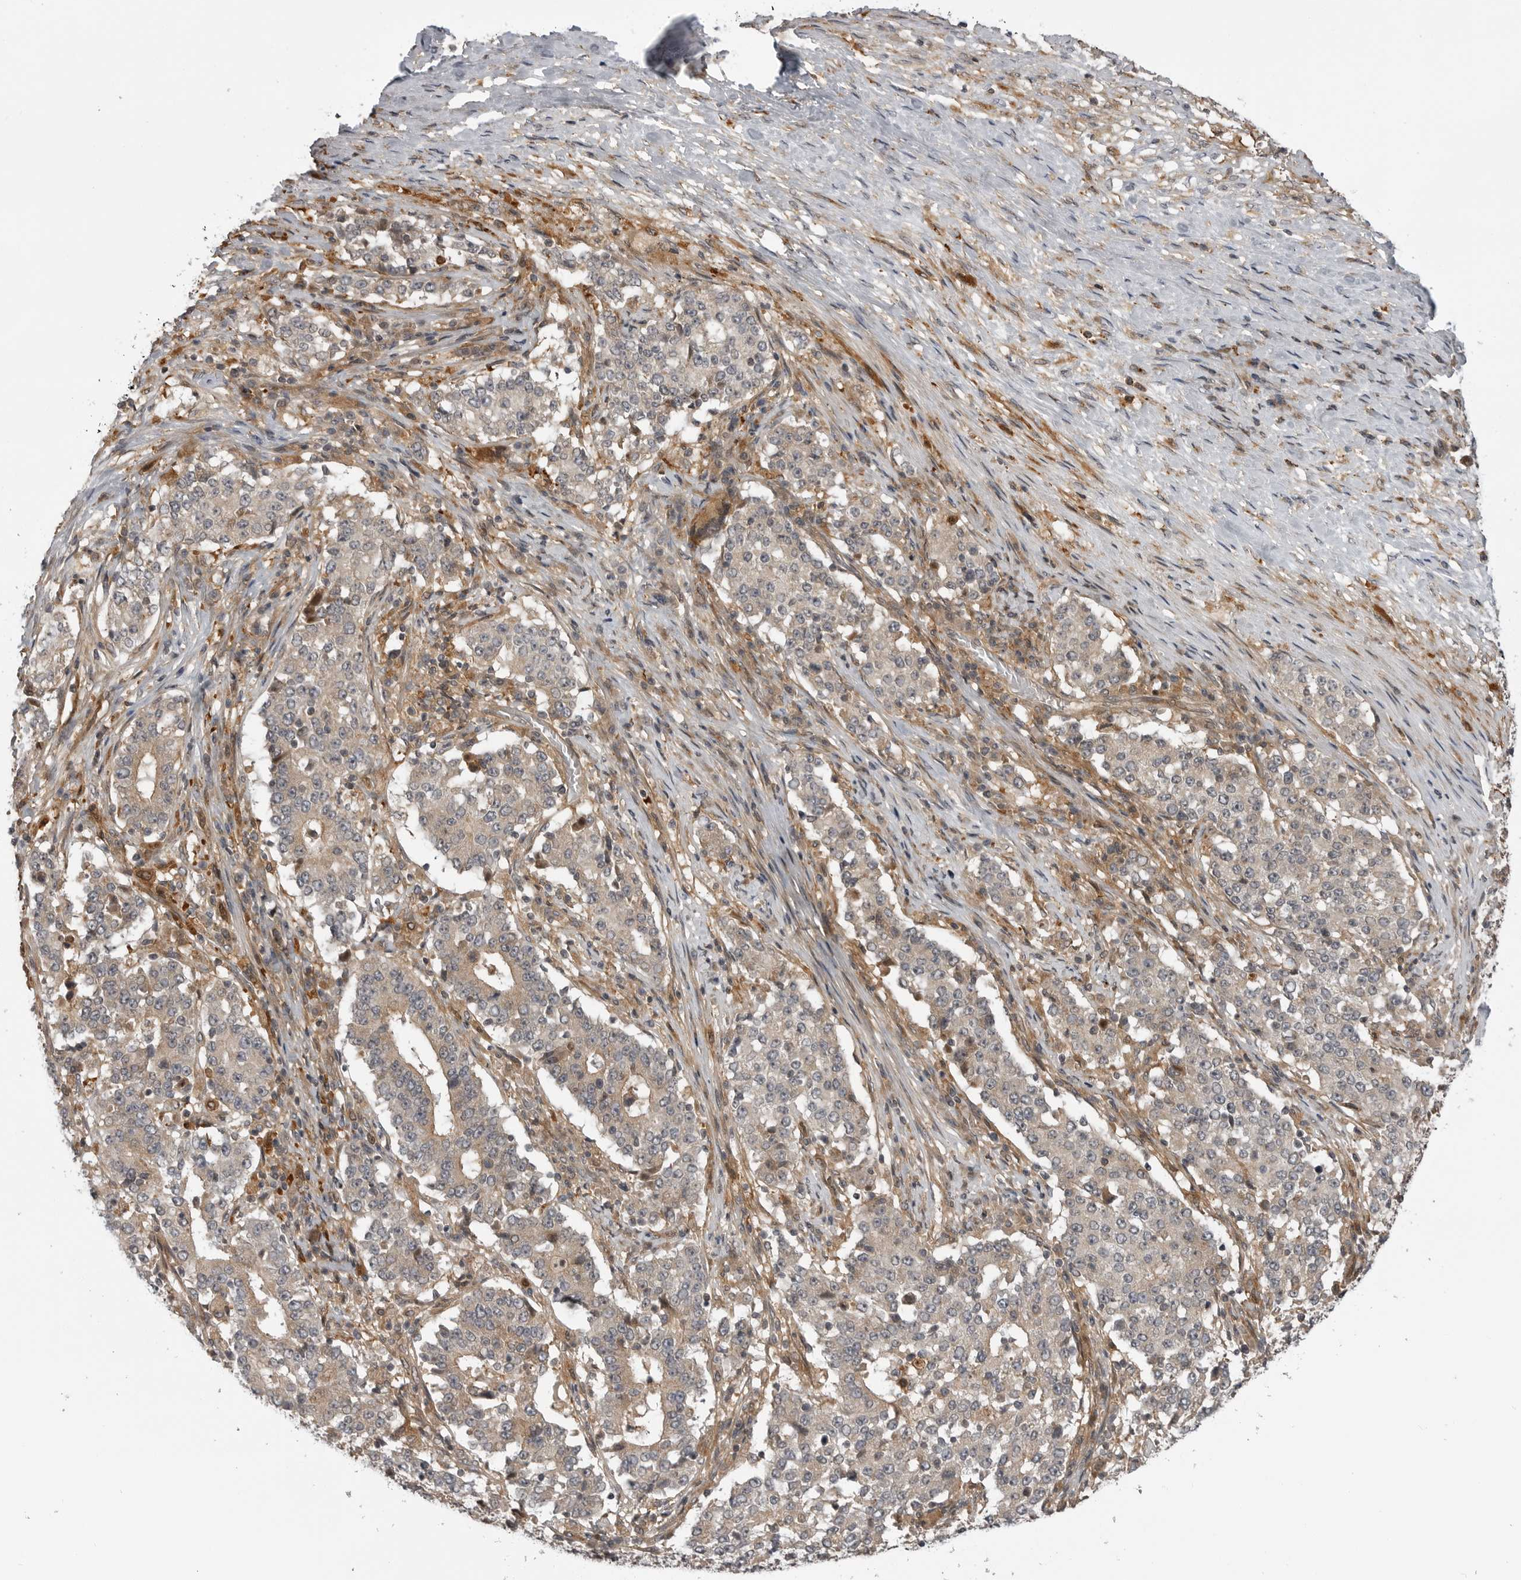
{"staining": {"intensity": "weak", "quantity": ">75%", "location": "cytoplasmic/membranous"}, "tissue": "stomach cancer", "cell_type": "Tumor cells", "image_type": "cancer", "snomed": [{"axis": "morphology", "description": "Adenocarcinoma, NOS"}, {"axis": "topography", "description": "Stomach"}], "caption": "Protein staining reveals weak cytoplasmic/membranous expression in approximately >75% of tumor cells in stomach adenocarcinoma.", "gene": "LRRC45", "patient": {"sex": "male", "age": 59}}